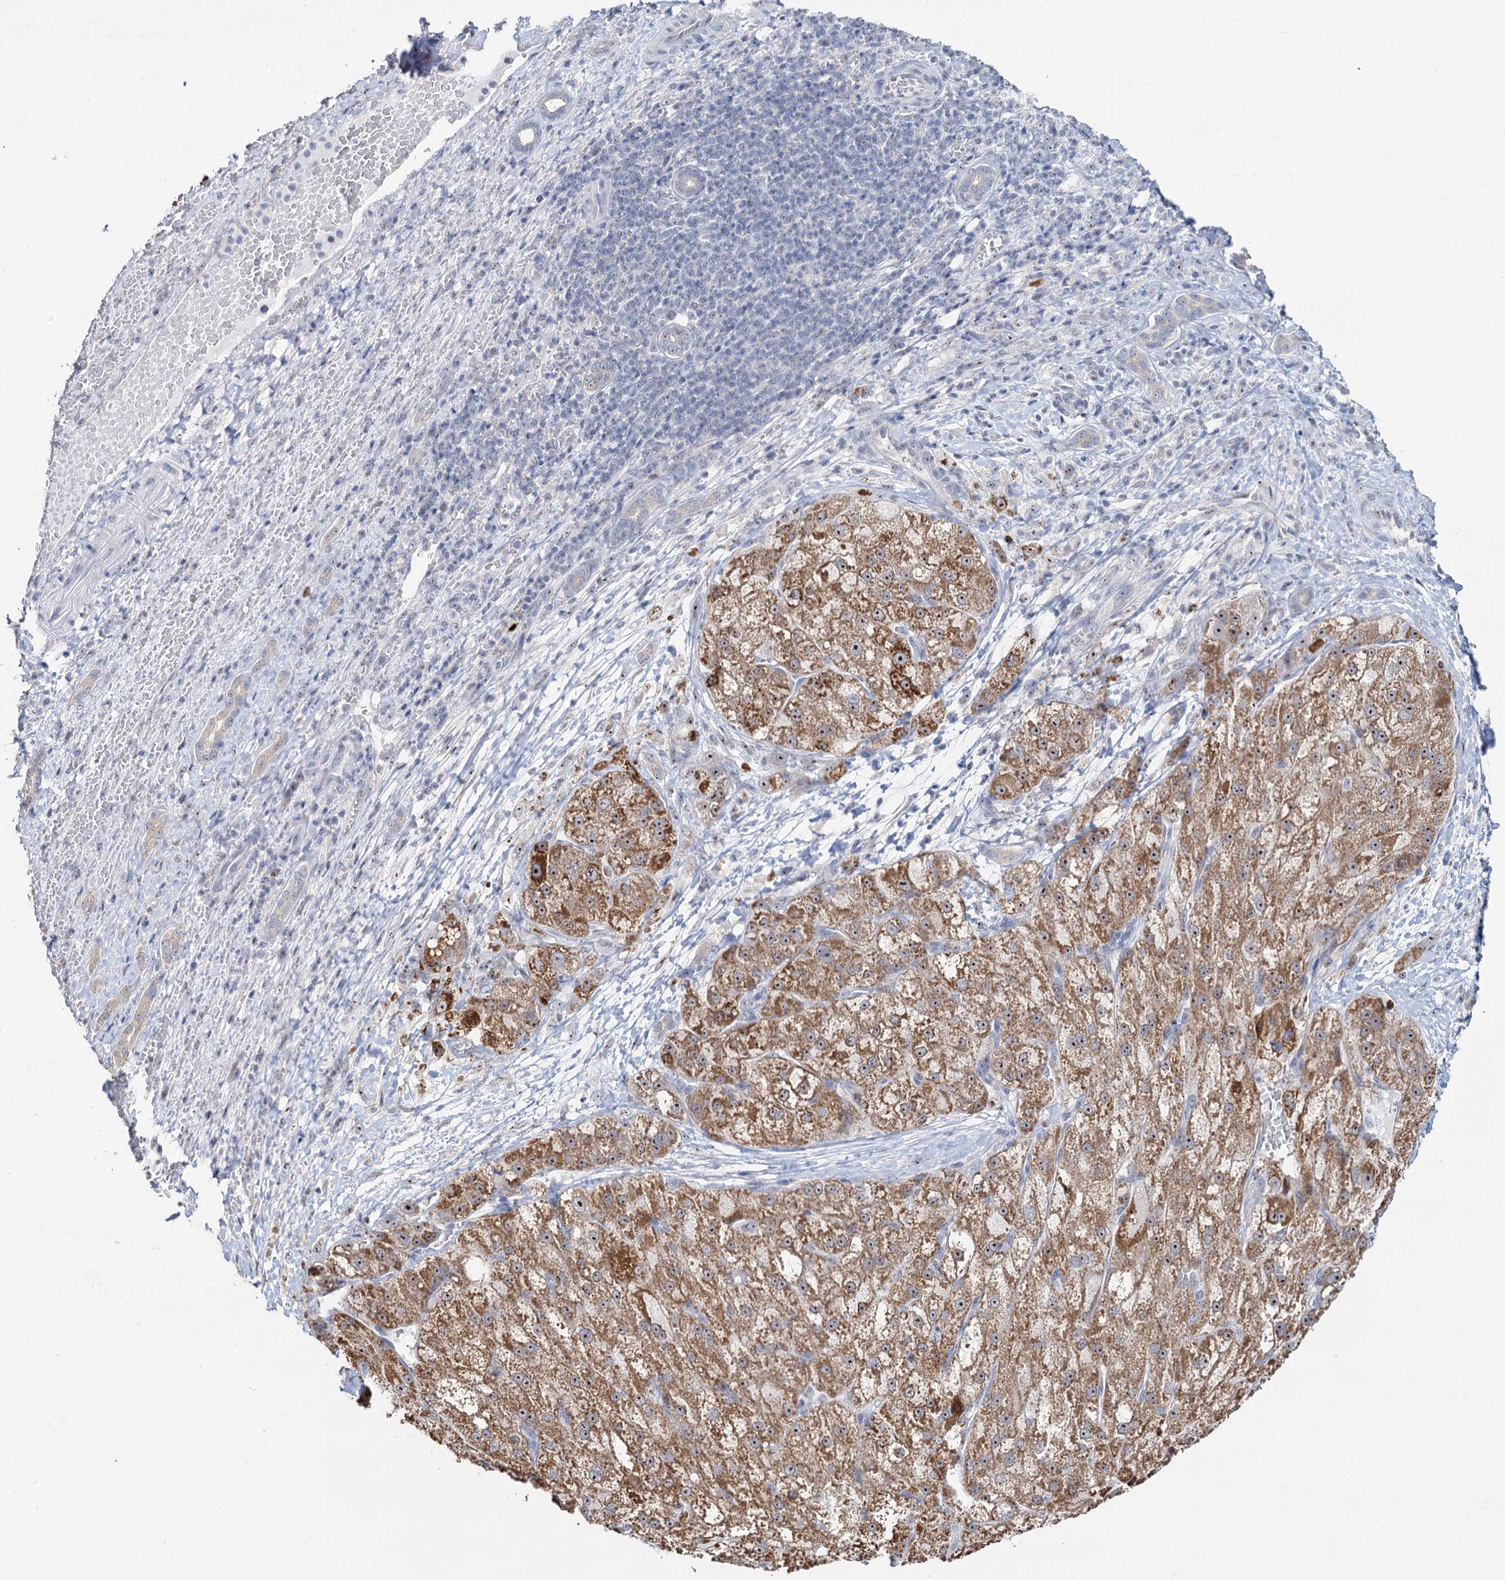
{"staining": {"intensity": "moderate", "quantity": ">75%", "location": "cytoplasmic/membranous"}, "tissue": "liver cancer", "cell_type": "Tumor cells", "image_type": "cancer", "snomed": [{"axis": "morphology", "description": "Normal tissue, NOS"}, {"axis": "morphology", "description": "Carcinoma, Hepatocellular, NOS"}, {"axis": "topography", "description": "Liver"}], "caption": "Brown immunohistochemical staining in liver cancer shows moderate cytoplasmic/membranous positivity in about >75% of tumor cells.", "gene": "C2CD3", "patient": {"sex": "male", "age": 57}}